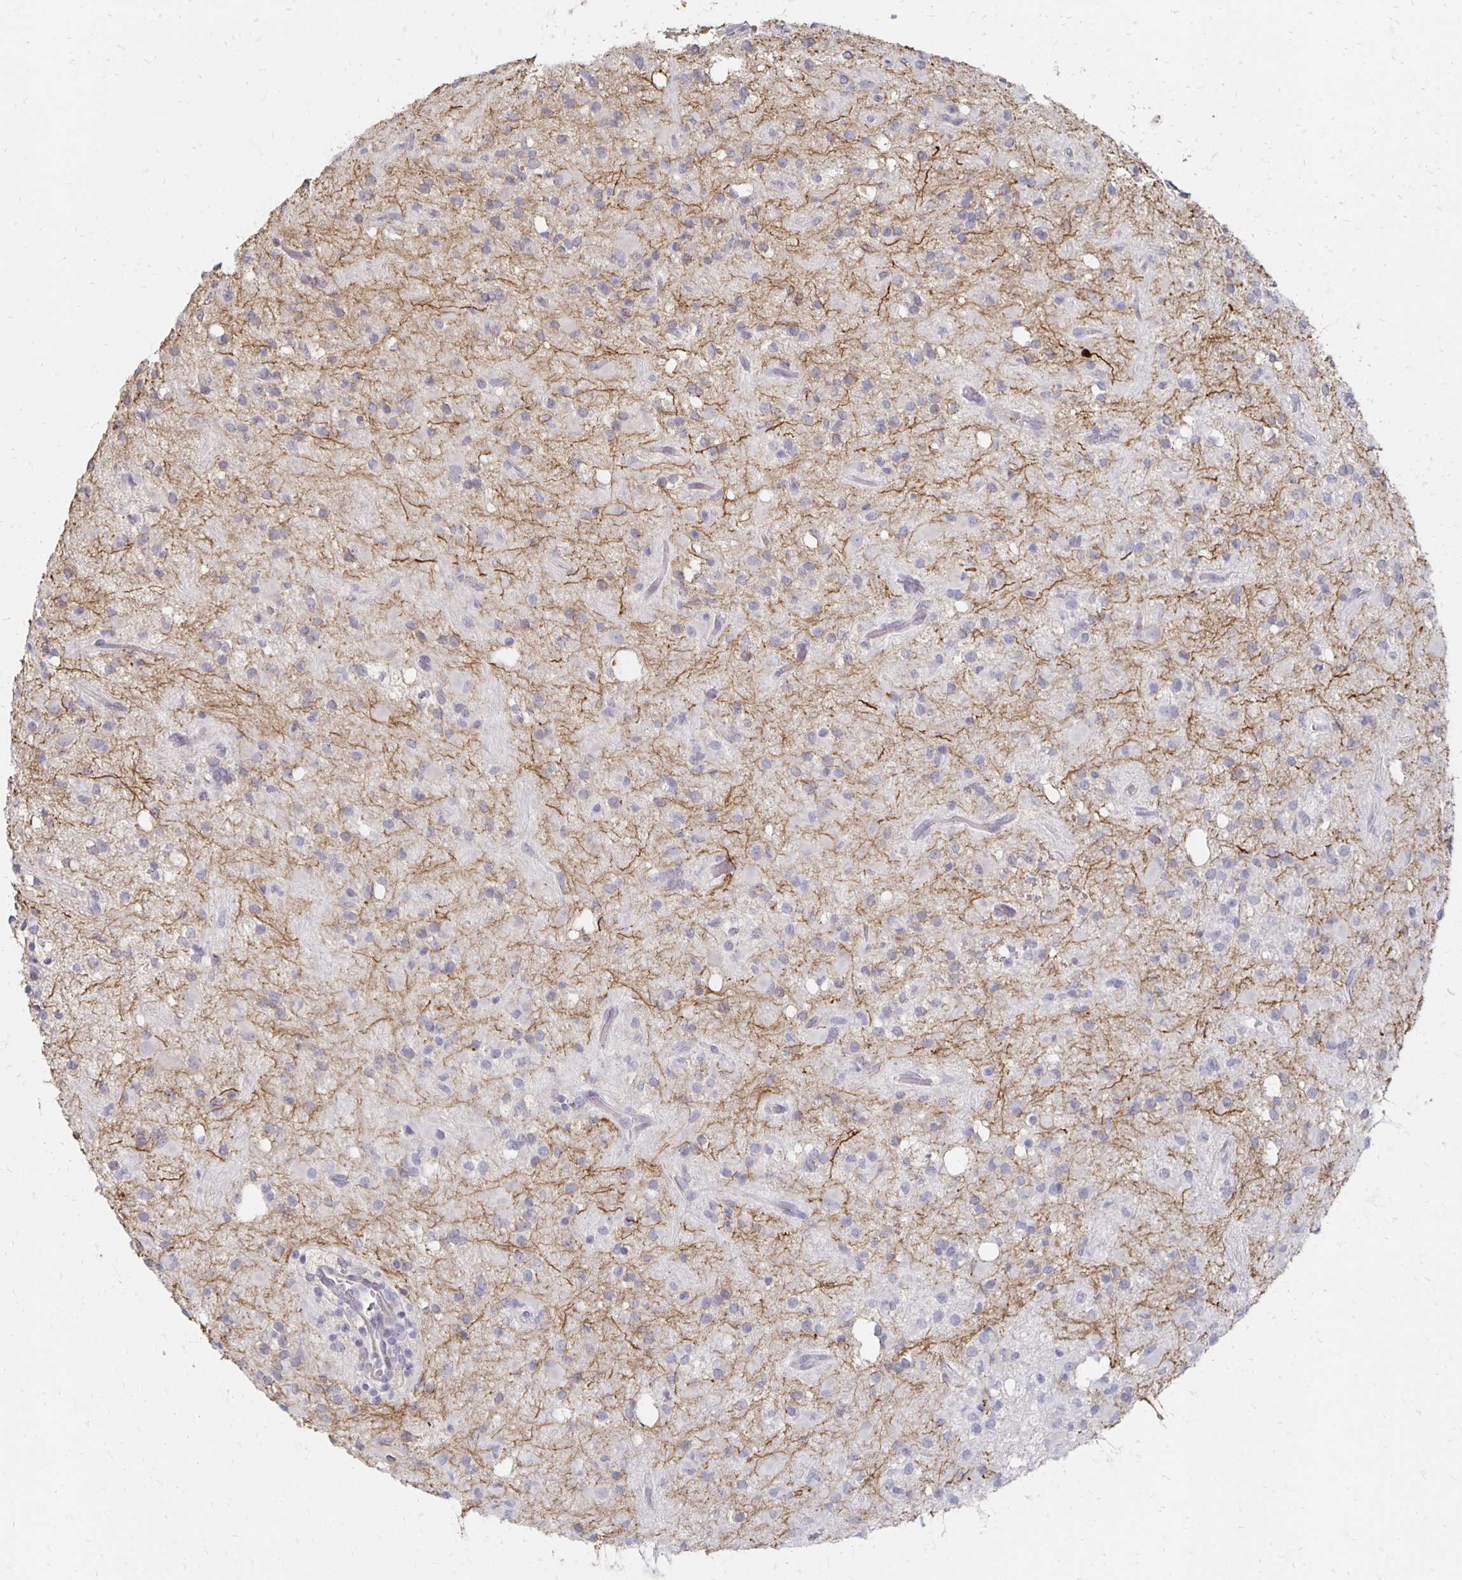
{"staining": {"intensity": "weak", "quantity": "<25%", "location": "cytoplasmic/membranous"}, "tissue": "glioma", "cell_type": "Tumor cells", "image_type": "cancer", "snomed": [{"axis": "morphology", "description": "Glioma, malignant, Low grade"}, {"axis": "topography", "description": "Brain"}], "caption": "There is no significant staining in tumor cells of malignant glioma (low-grade).", "gene": "ZNF727", "patient": {"sex": "female", "age": 33}}